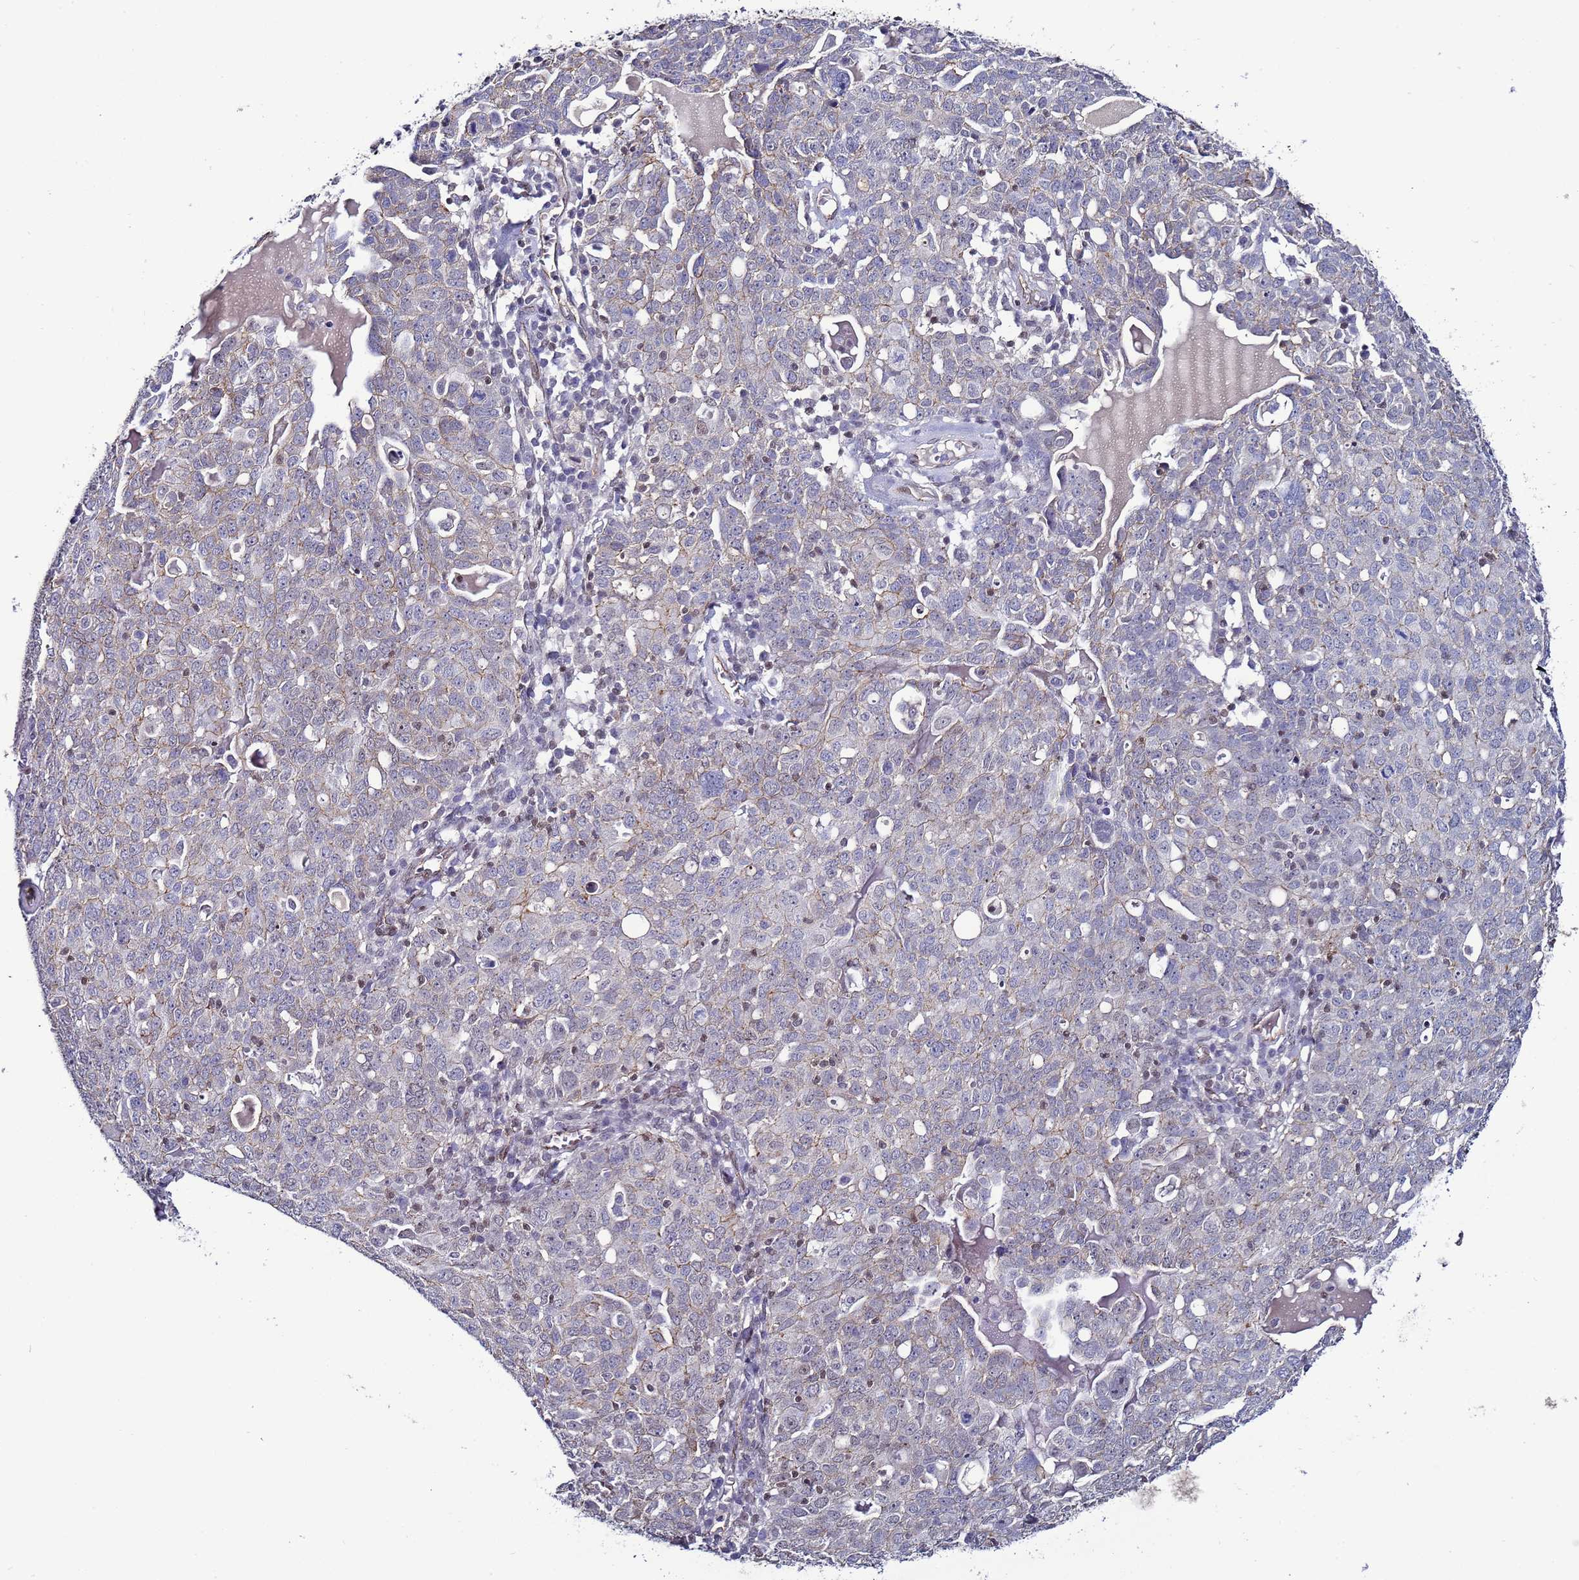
{"staining": {"intensity": "weak", "quantity": "<25%", "location": "cytoplasmic/membranous"}, "tissue": "ovarian cancer", "cell_type": "Tumor cells", "image_type": "cancer", "snomed": [{"axis": "morphology", "description": "Carcinoma, endometroid"}, {"axis": "topography", "description": "Ovary"}], "caption": "Tumor cells are negative for protein expression in human ovarian cancer. Brightfield microscopy of immunohistochemistry stained with DAB (brown) and hematoxylin (blue), captured at high magnification.", "gene": "TENM3", "patient": {"sex": "female", "age": 62}}